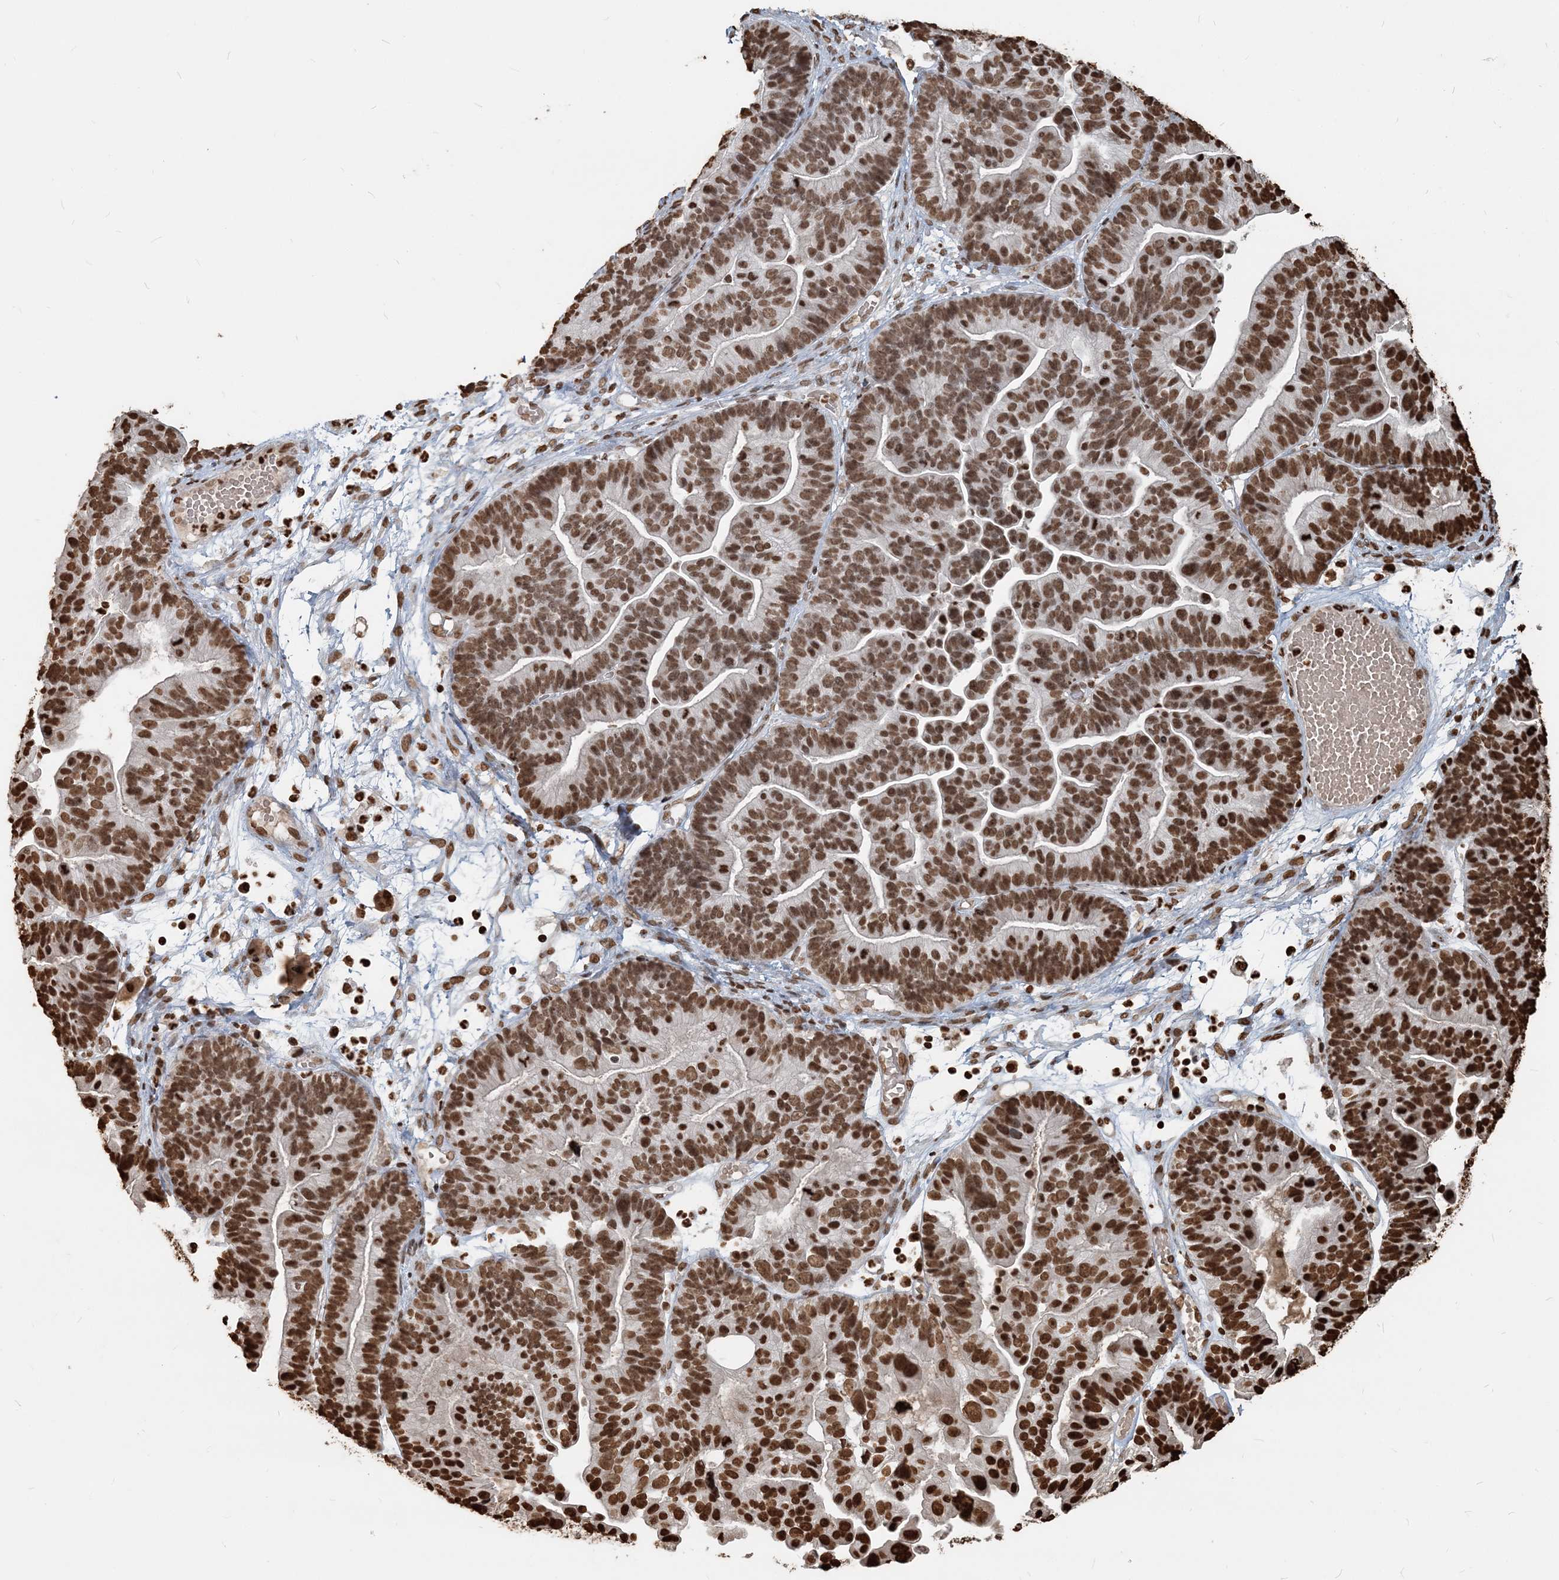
{"staining": {"intensity": "strong", "quantity": ">75%", "location": "nuclear"}, "tissue": "ovarian cancer", "cell_type": "Tumor cells", "image_type": "cancer", "snomed": [{"axis": "morphology", "description": "Cystadenocarcinoma, serous, NOS"}, {"axis": "topography", "description": "Ovary"}], "caption": "Ovarian serous cystadenocarcinoma stained with a brown dye shows strong nuclear positive positivity in about >75% of tumor cells.", "gene": "H3-3B", "patient": {"sex": "female", "age": 56}}